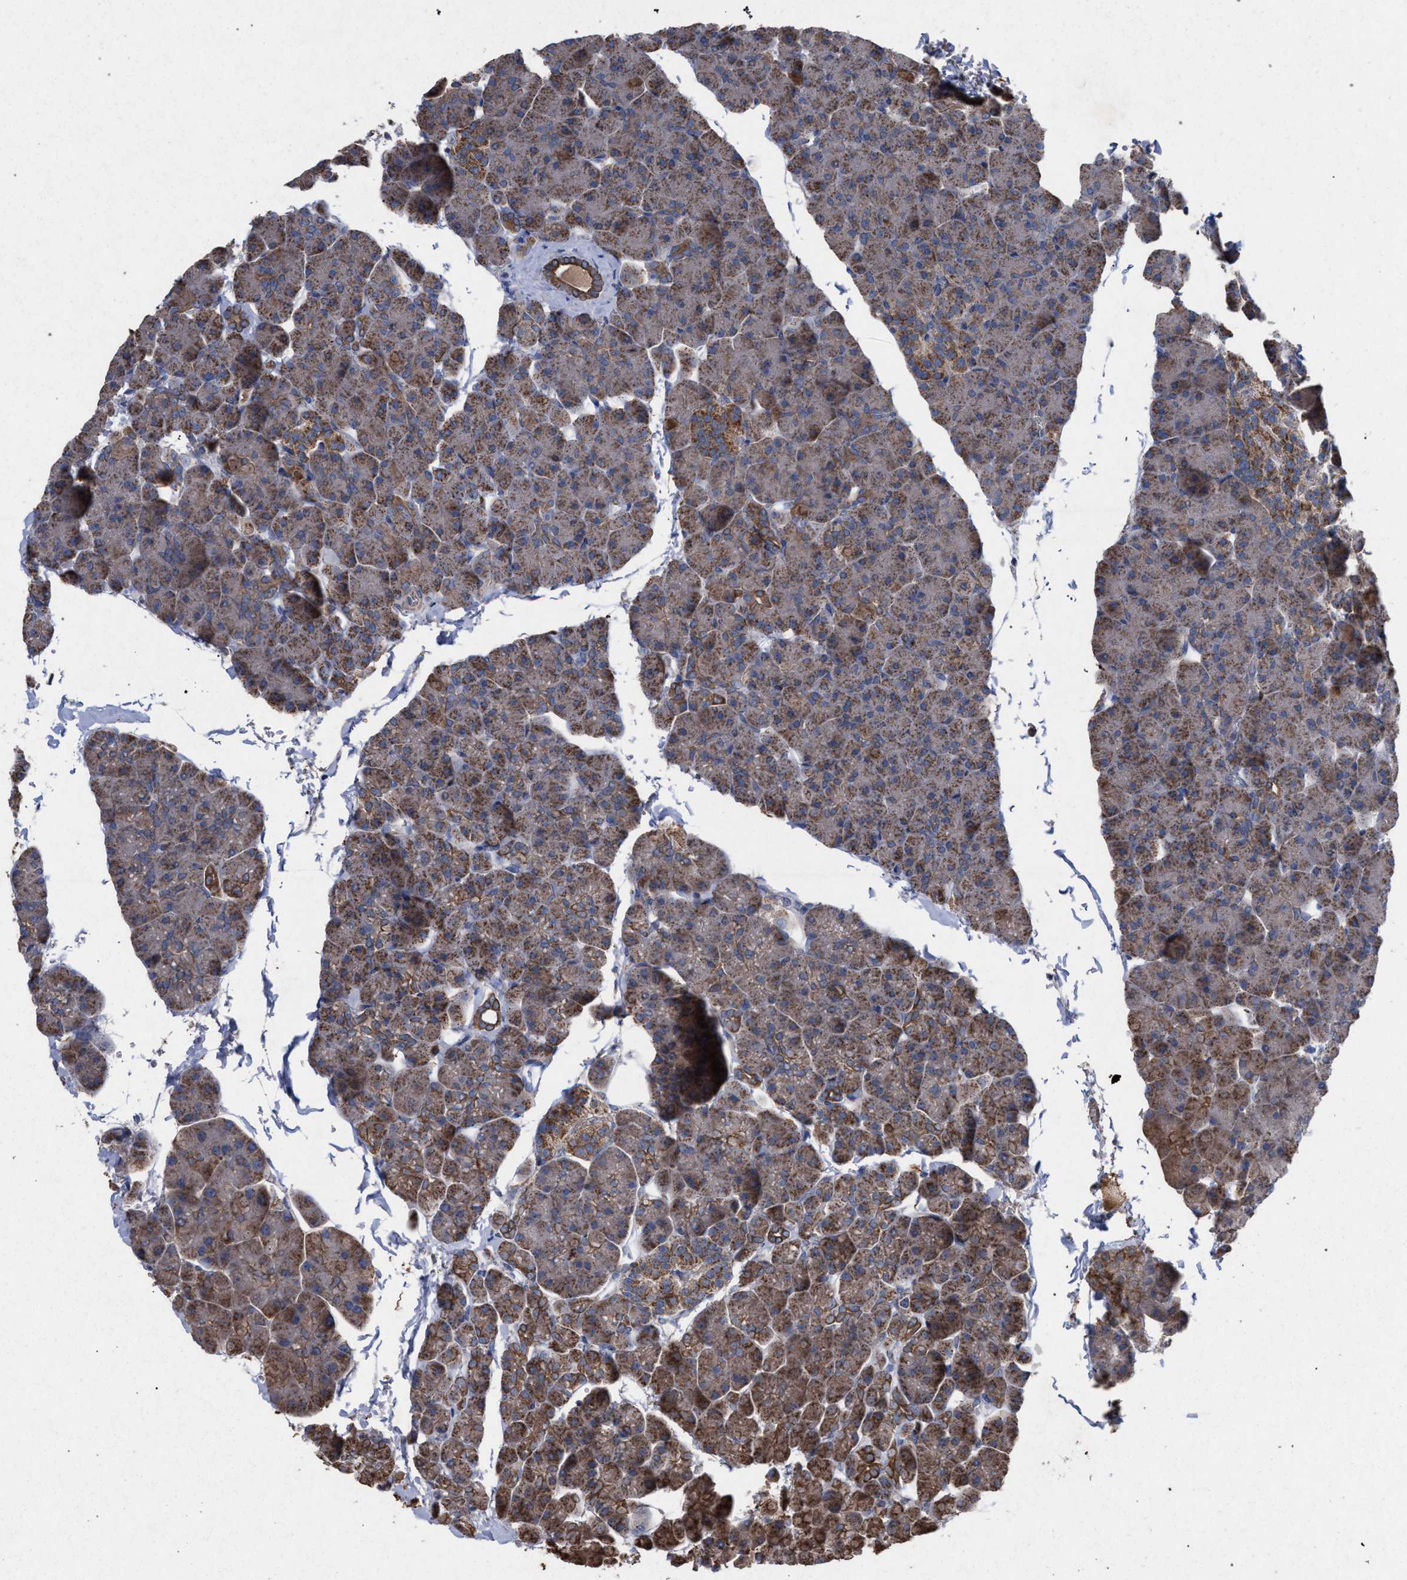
{"staining": {"intensity": "weak", "quantity": "25%-75%", "location": "cytoplasmic/membranous"}, "tissue": "pancreas", "cell_type": "Exocrine glandular cells", "image_type": "normal", "snomed": [{"axis": "morphology", "description": "Normal tissue, NOS"}, {"axis": "topography", "description": "Pancreas"}], "caption": "This is an image of IHC staining of unremarkable pancreas, which shows weak positivity in the cytoplasmic/membranous of exocrine glandular cells.", "gene": "BCL2L12", "patient": {"sex": "male", "age": 35}}